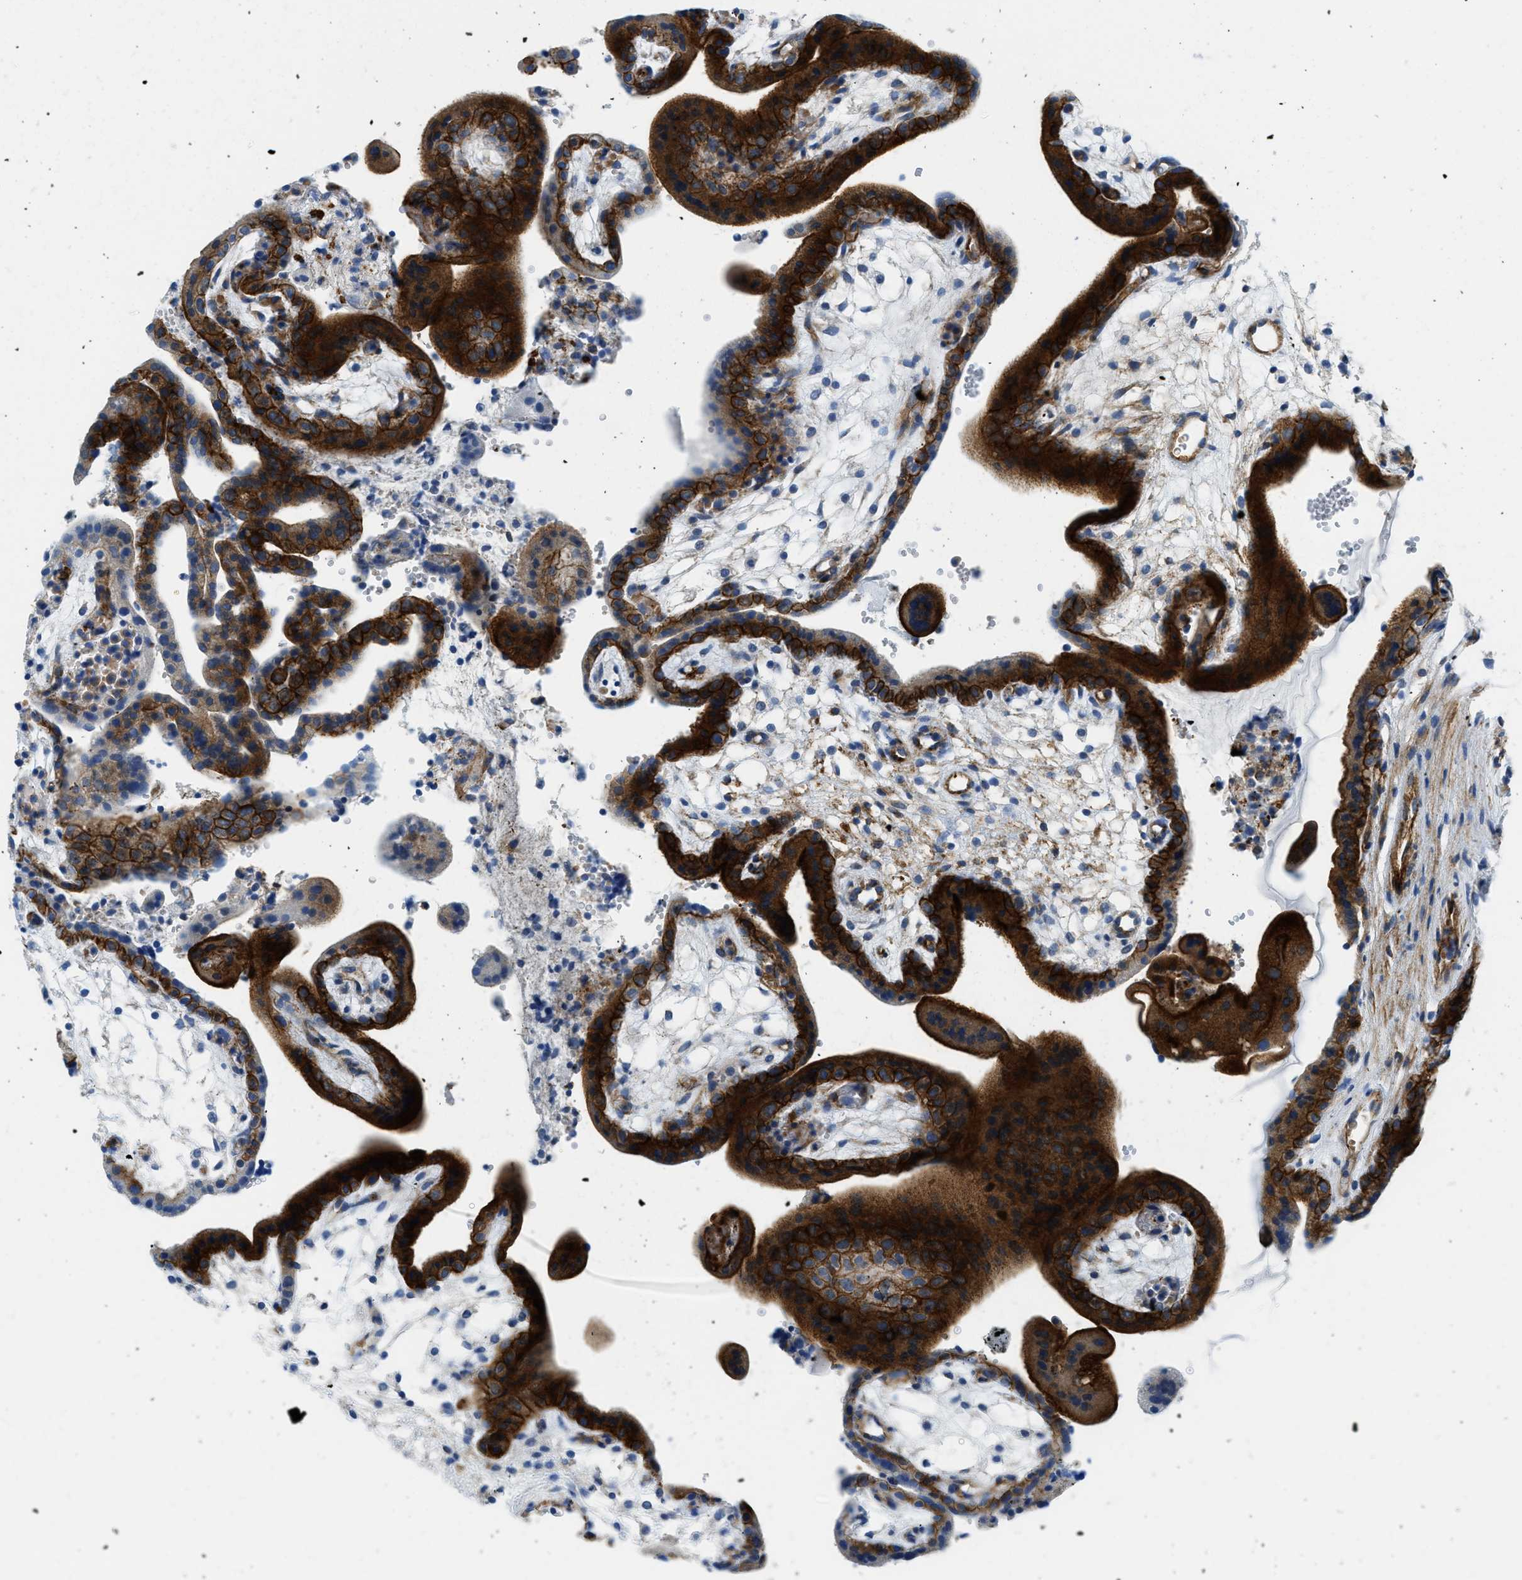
{"staining": {"intensity": "strong", "quantity": ">75%", "location": "cytoplasmic/membranous"}, "tissue": "placenta", "cell_type": "Trophoblastic cells", "image_type": "normal", "snomed": [{"axis": "morphology", "description": "Normal tissue, NOS"}, {"axis": "topography", "description": "Placenta"}], "caption": "High-power microscopy captured an immunohistochemistry micrograph of normal placenta, revealing strong cytoplasmic/membranous staining in approximately >75% of trophoblastic cells. The protein of interest is shown in brown color, while the nuclei are stained blue.", "gene": "CUTA", "patient": {"sex": "female", "age": 18}}